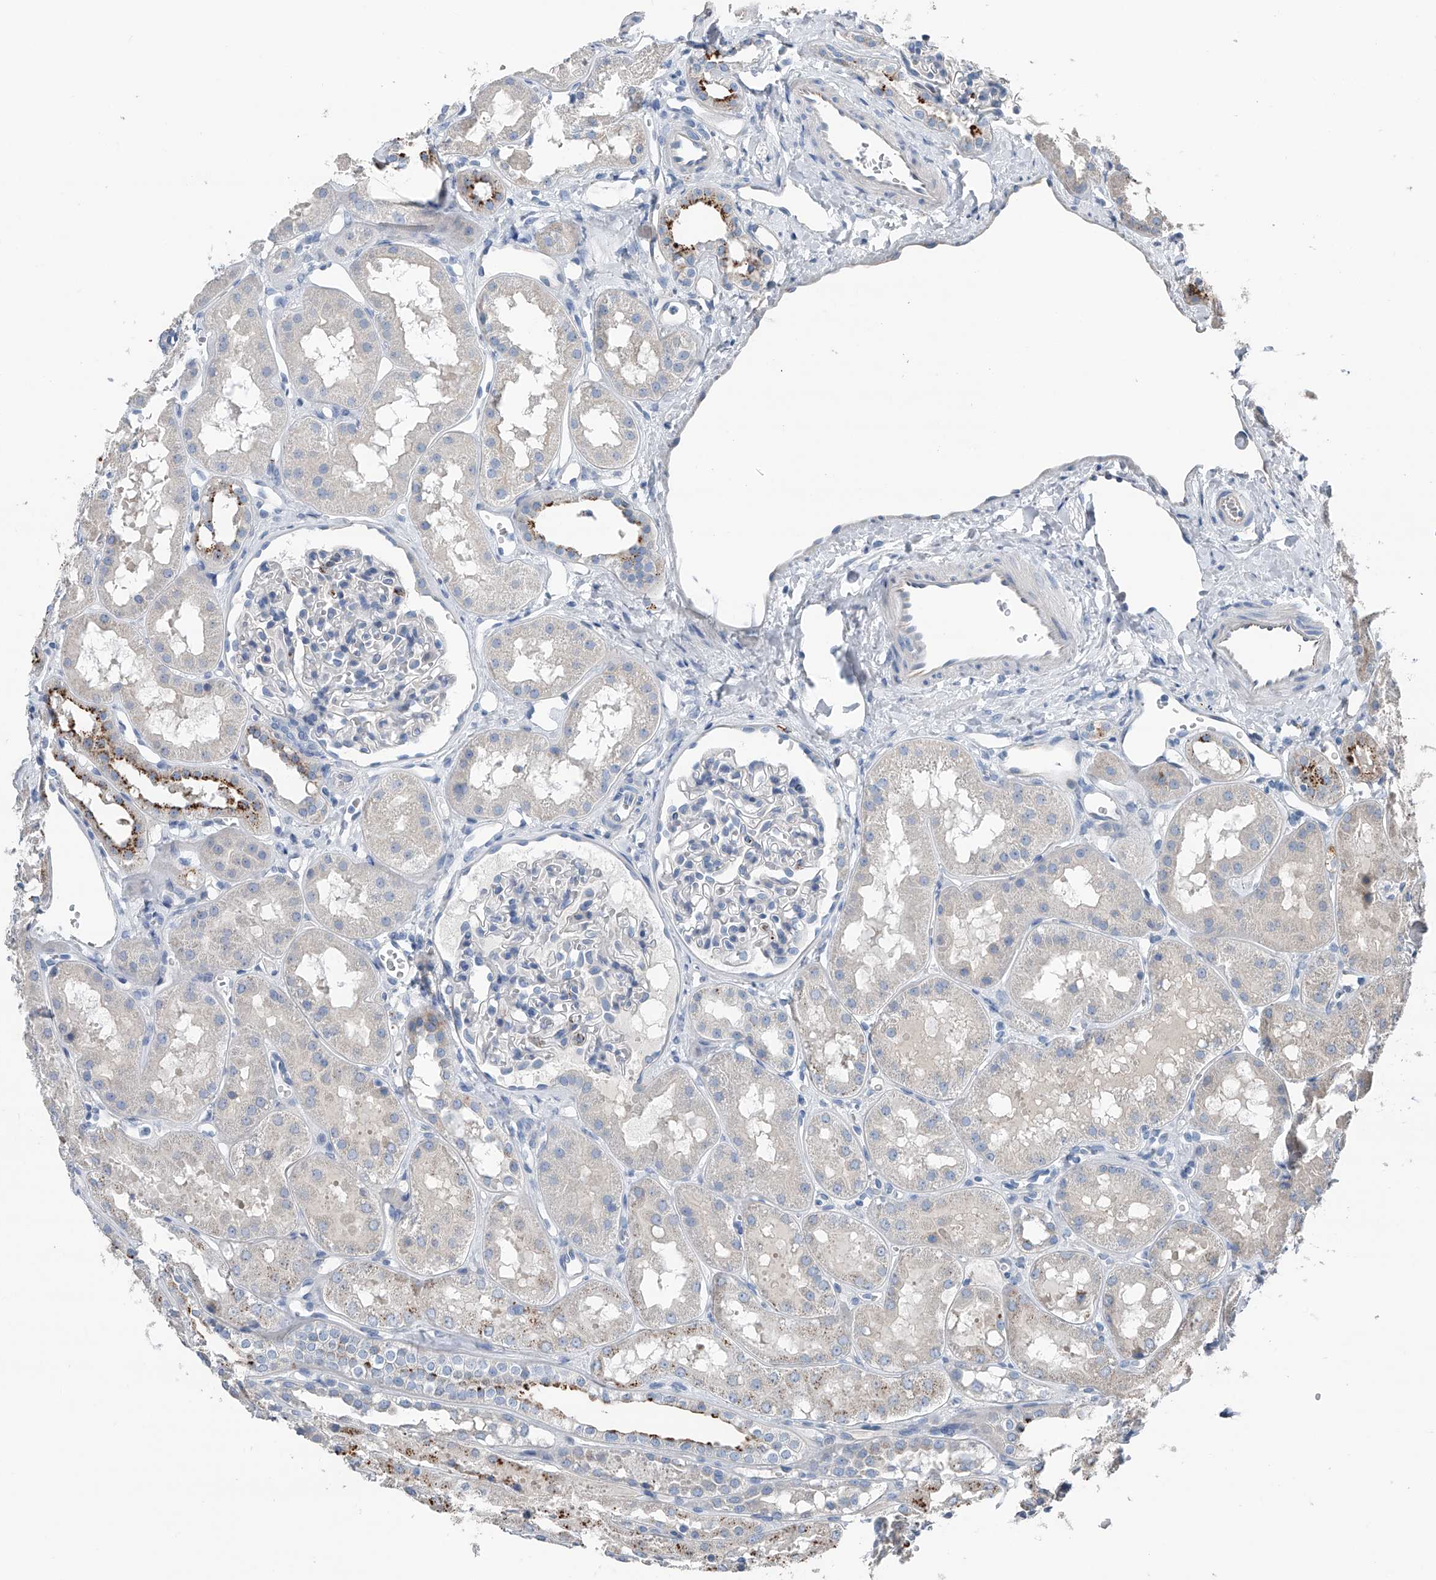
{"staining": {"intensity": "negative", "quantity": "none", "location": "none"}, "tissue": "kidney", "cell_type": "Cells in glomeruli", "image_type": "normal", "snomed": [{"axis": "morphology", "description": "Normal tissue, NOS"}, {"axis": "topography", "description": "Kidney"}], "caption": "The histopathology image exhibits no significant staining in cells in glomeruli of kidney.", "gene": "ZNF772", "patient": {"sex": "male", "age": 16}}